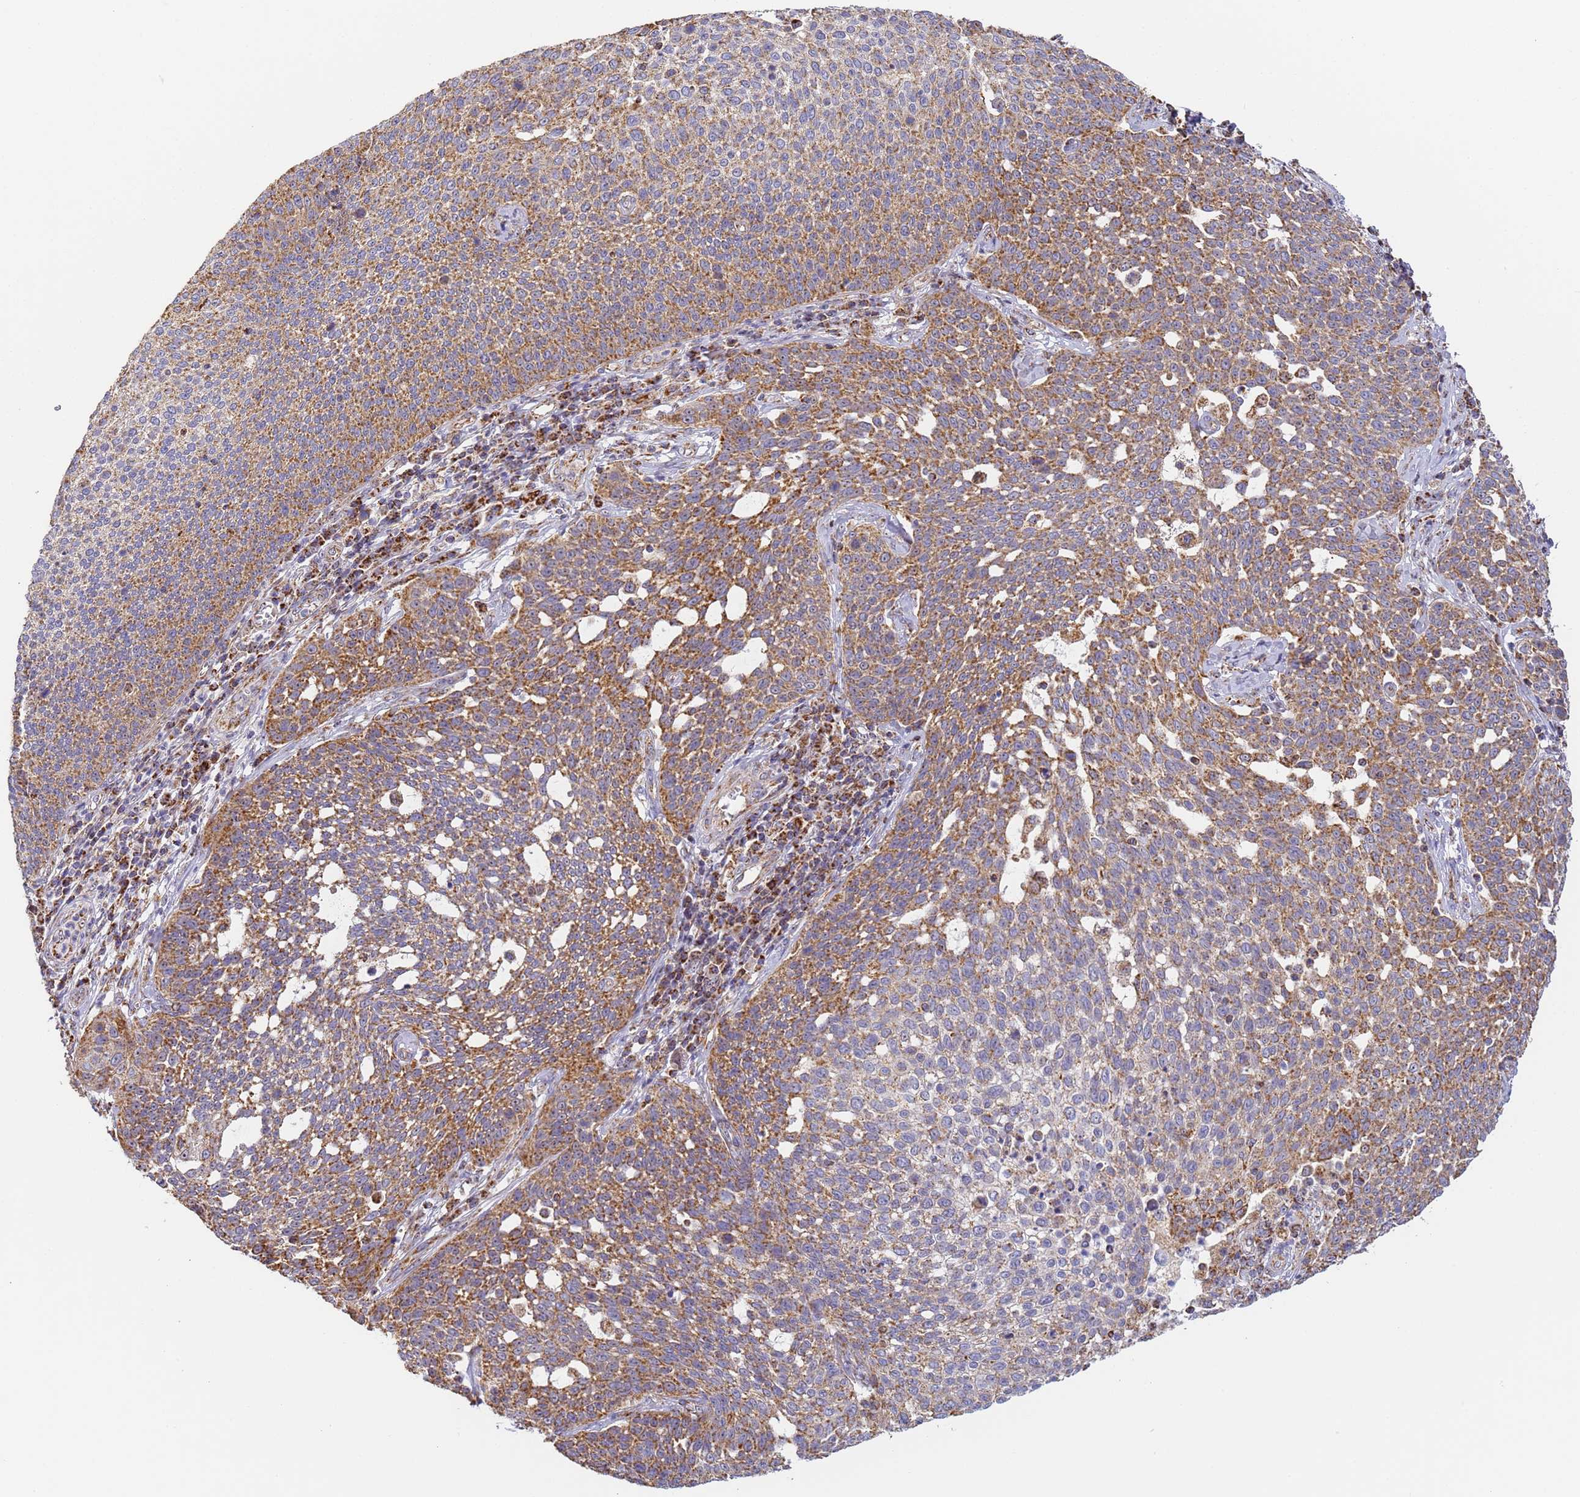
{"staining": {"intensity": "moderate", "quantity": ">75%", "location": "cytoplasmic/membranous"}, "tissue": "cervical cancer", "cell_type": "Tumor cells", "image_type": "cancer", "snomed": [{"axis": "morphology", "description": "Squamous cell carcinoma, NOS"}, {"axis": "topography", "description": "Cervix"}], "caption": "Cervical cancer stained with DAB immunohistochemistry demonstrates medium levels of moderate cytoplasmic/membranous staining in approximately >75% of tumor cells.", "gene": "FRG2C", "patient": {"sex": "female", "age": 34}}